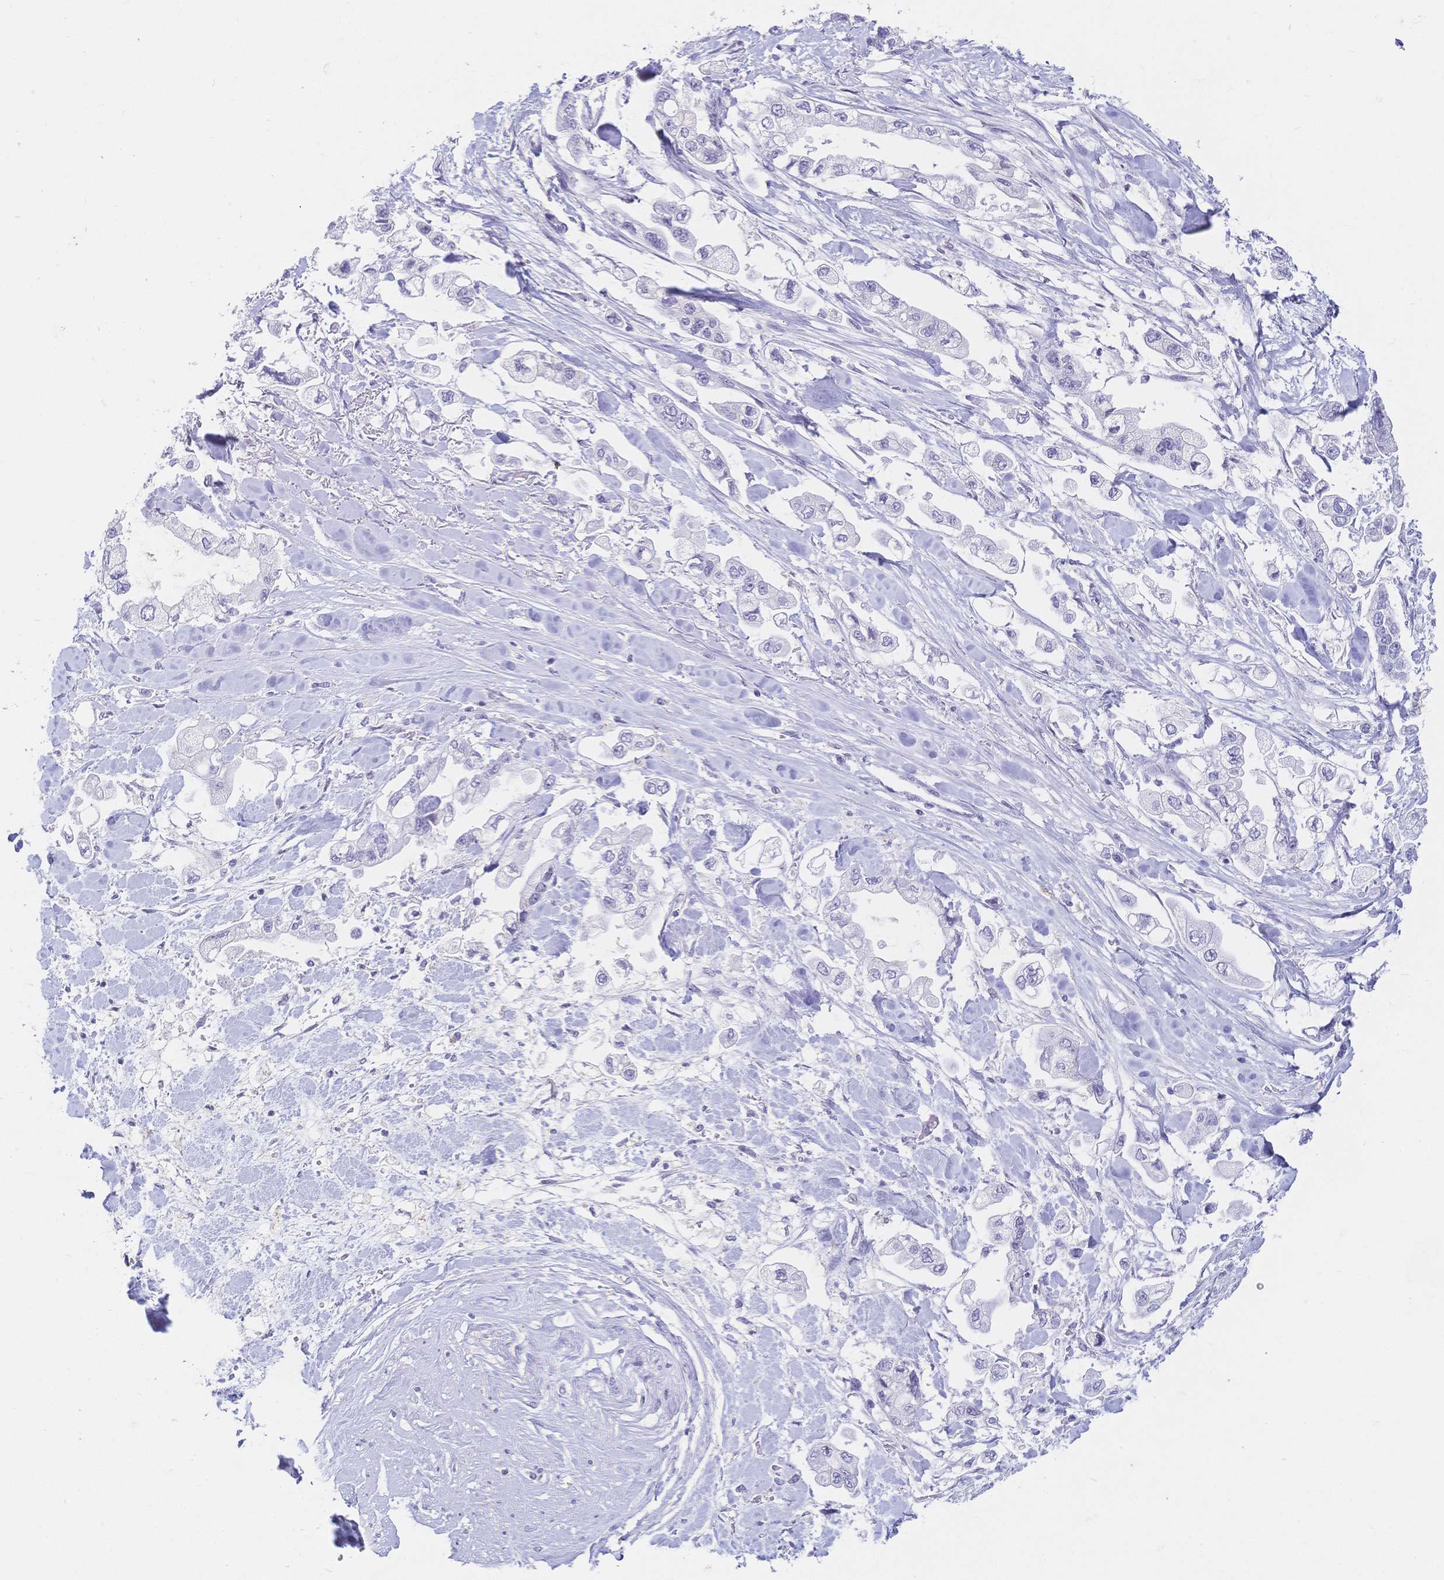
{"staining": {"intensity": "negative", "quantity": "none", "location": "none"}, "tissue": "stomach cancer", "cell_type": "Tumor cells", "image_type": "cancer", "snomed": [{"axis": "morphology", "description": "Adenocarcinoma, NOS"}, {"axis": "topography", "description": "Stomach"}], "caption": "Stomach cancer (adenocarcinoma) was stained to show a protein in brown. There is no significant expression in tumor cells.", "gene": "CR2", "patient": {"sex": "male", "age": 62}}